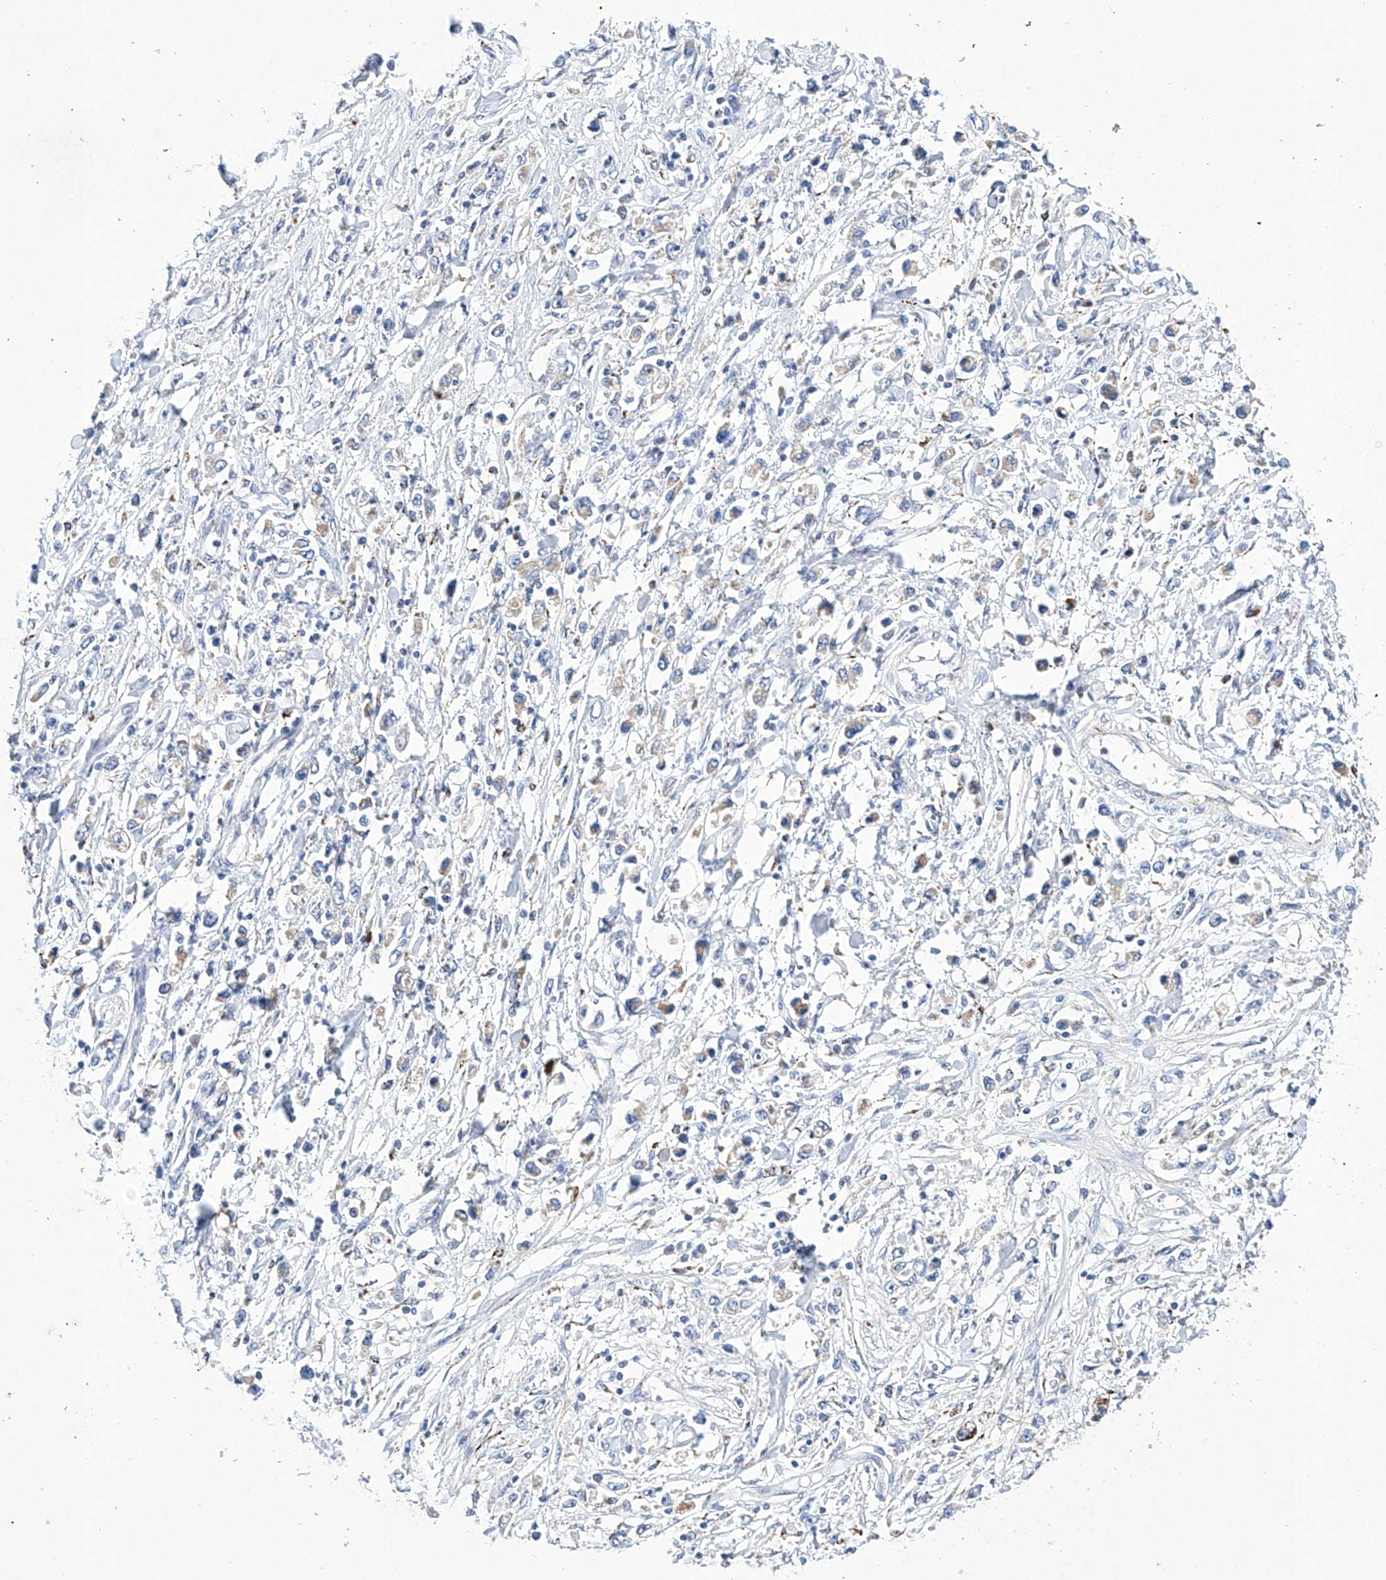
{"staining": {"intensity": "negative", "quantity": "none", "location": "none"}, "tissue": "stomach cancer", "cell_type": "Tumor cells", "image_type": "cancer", "snomed": [{"axis": "morphology", "description": "Adenocarcinoma, NOS"}, {"axis": "topography", "description": "Stomach"}], "caption": "There is no significant expression in tumor cells of stomach cancer (adenocarcinoma). (Brightfield microscopy of DAB IHC at high magnification).", "gene": "NRROS", "patient": {"sex": "female", "age": 59}}